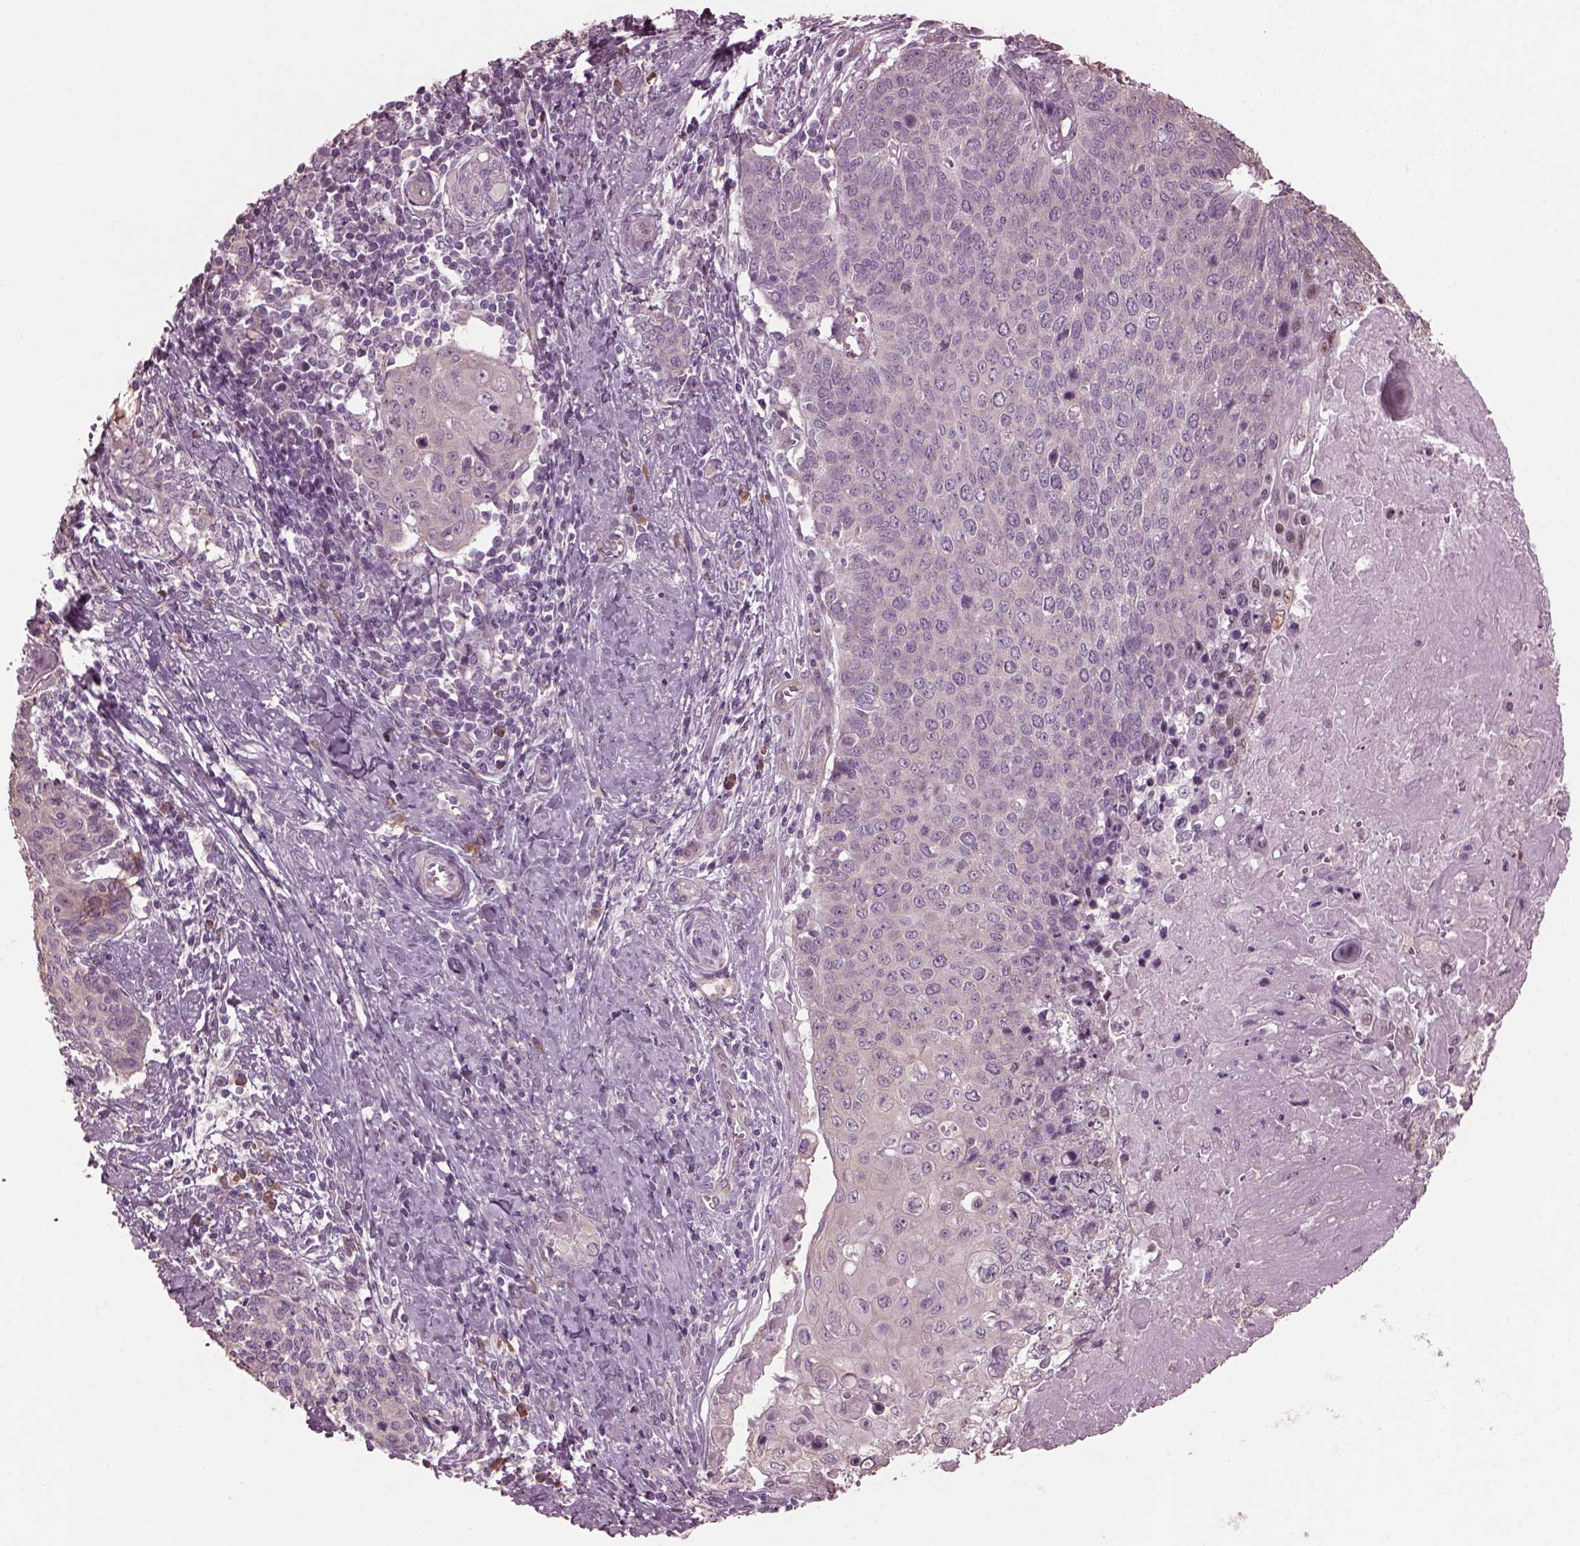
{"staining": {"intensity": "negative", "quantity": "none", "location": "none"}, "tissue": "cervical cancer", "cell_type": "Tumor cells", "image_type": "cancer", "snomed": [{"axis": "morphology", "description": "Squamous cell carcinoma, NOS"}, {"axis": "topography", "description": "Cervix"}], "caption": "This image is of cervical squamous cell carcinoma stained with immunohistochemistry (IHC) to label a protein in brown with the nuclei are counter-stained blue. There is no positivity in tumor cells. (DAB (3,3'-diaminobenzidine) immunohistochemistry, high magnification).", "gene": "CABP5", "patient": {"sex": "female", "age": 39}}